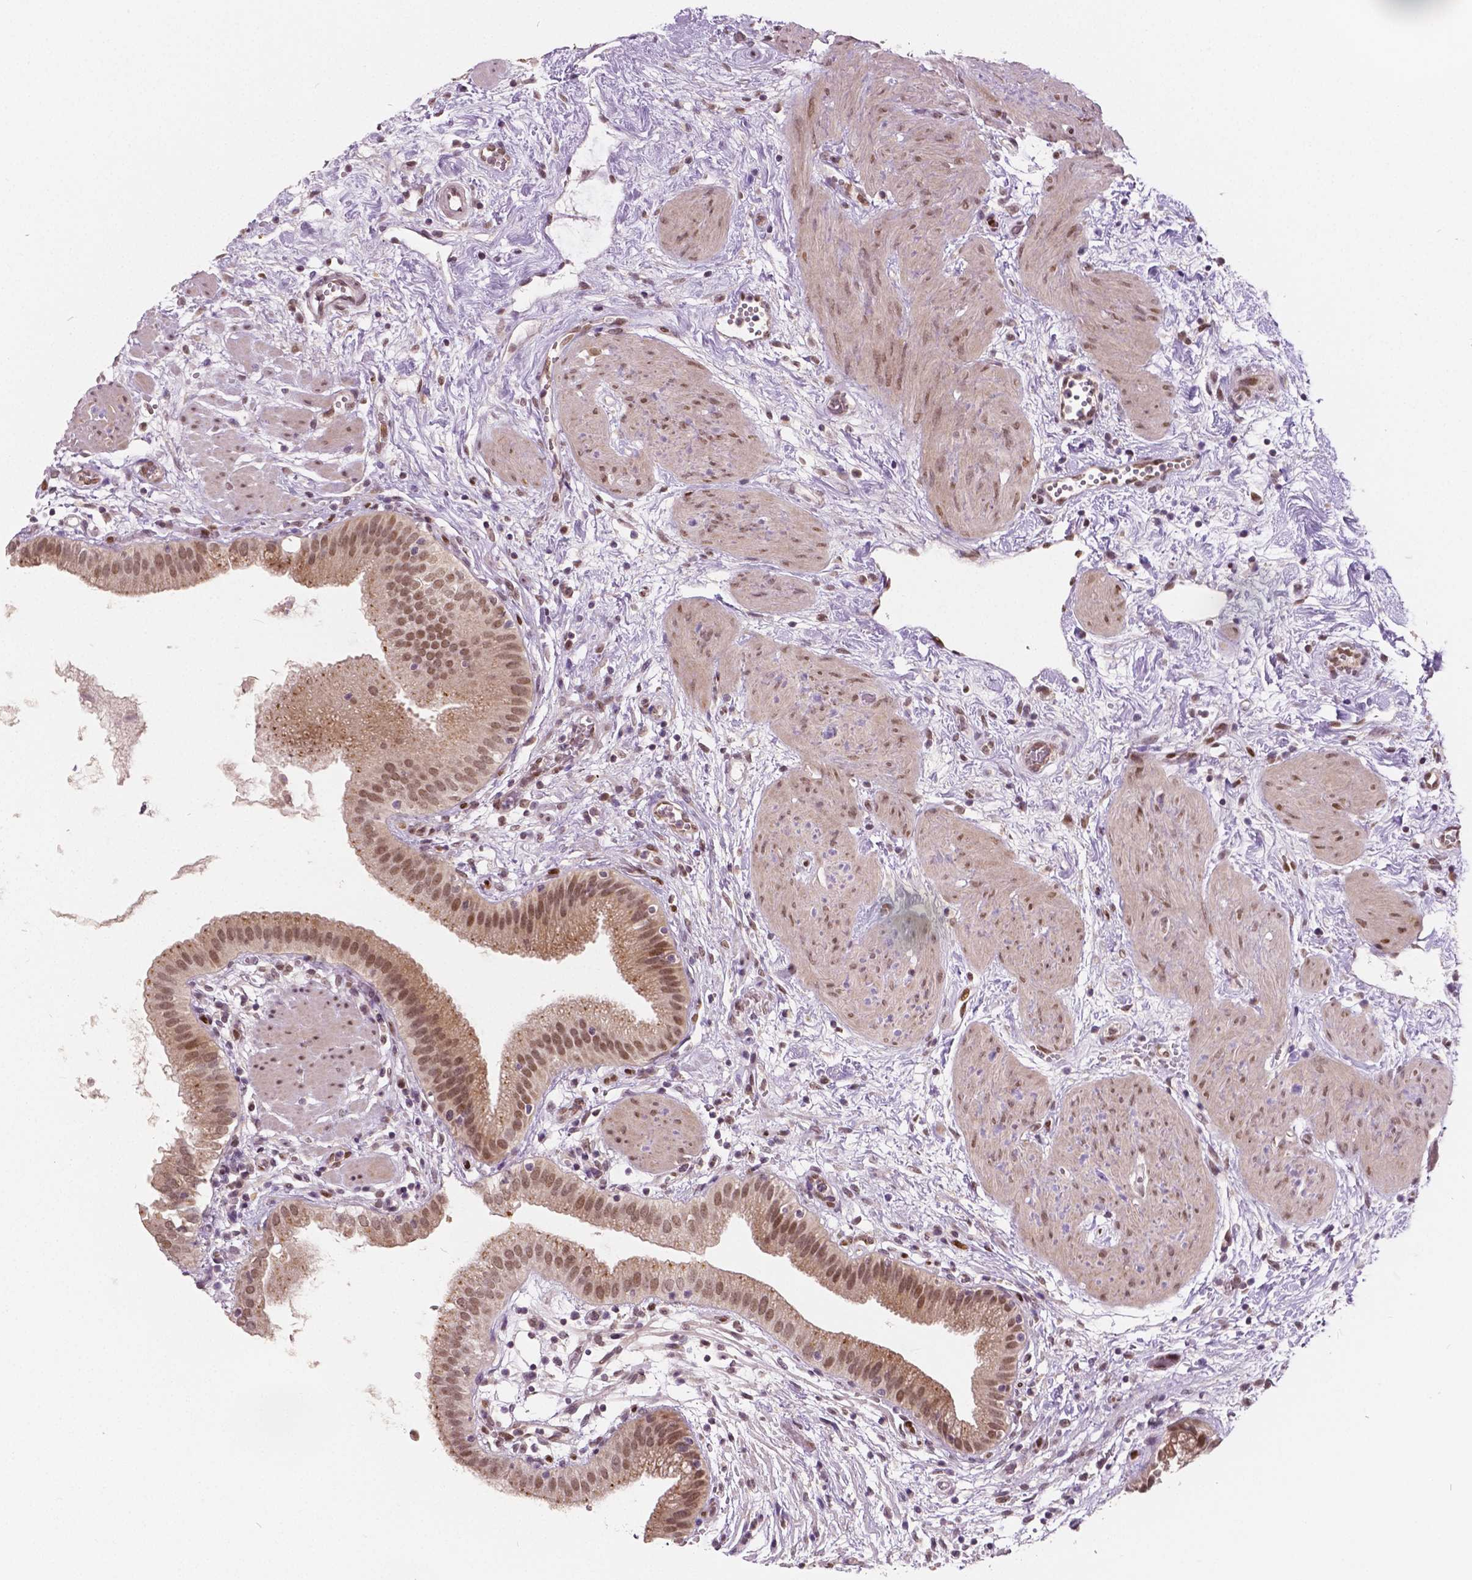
{"staining": {"intensity": "weak", "quantity": ">75%", "location": "nuclear"}, "tissue": "gallbladder", "cell_type": "Glandular cells", "image_type": "normal", "snomed": [{"axis": "morphology", "description": "Normal tissue, NOS"}, {"axis": "topography", "description": "Gallbladder"}], "caption": "Normal gallbladder displays weak nuclear staining in about >75% of glandular cells.", "gene": "HMBOX1", "patient": {"sex": "female", "age": 65}}